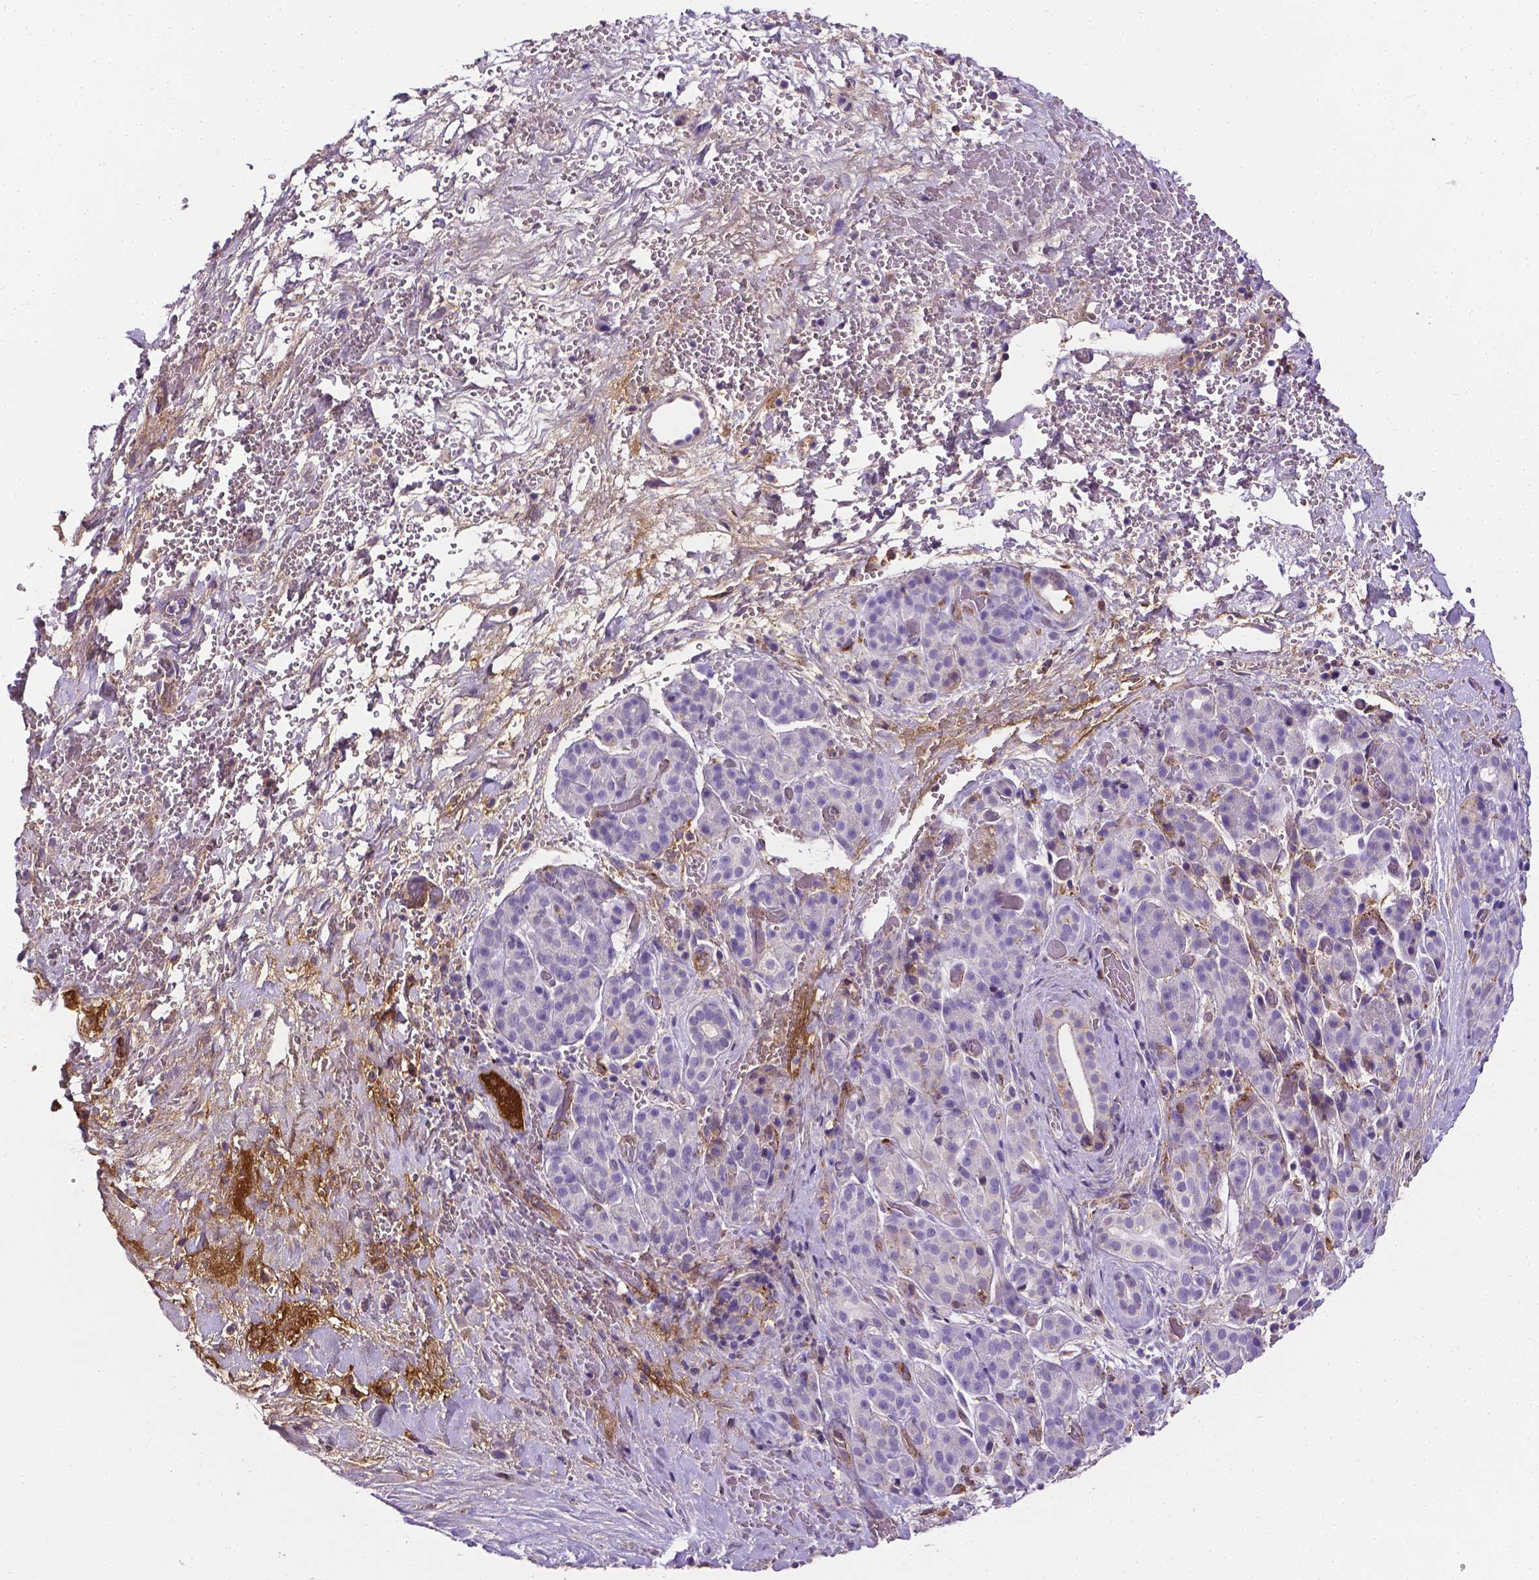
{"staining": {"intensity": "negative", "quantity": "none", "location": "none"}, "tissue": "pancreatic cancer", "cell_type": "Tumor cells", "image_type": "cancer", "snomed": [{"axis": "morphology", "description": "Adenocarcinoma, NOS"}, {"axis": "topography", "description": "Pancreas"}], "caption": "High power microscopy image of an IHC histopathology image of pancreatic cancer, revealing no significant staining in tumor cells.", "gene": "APOE", "patient": {"sex": "male", "age": 44}}